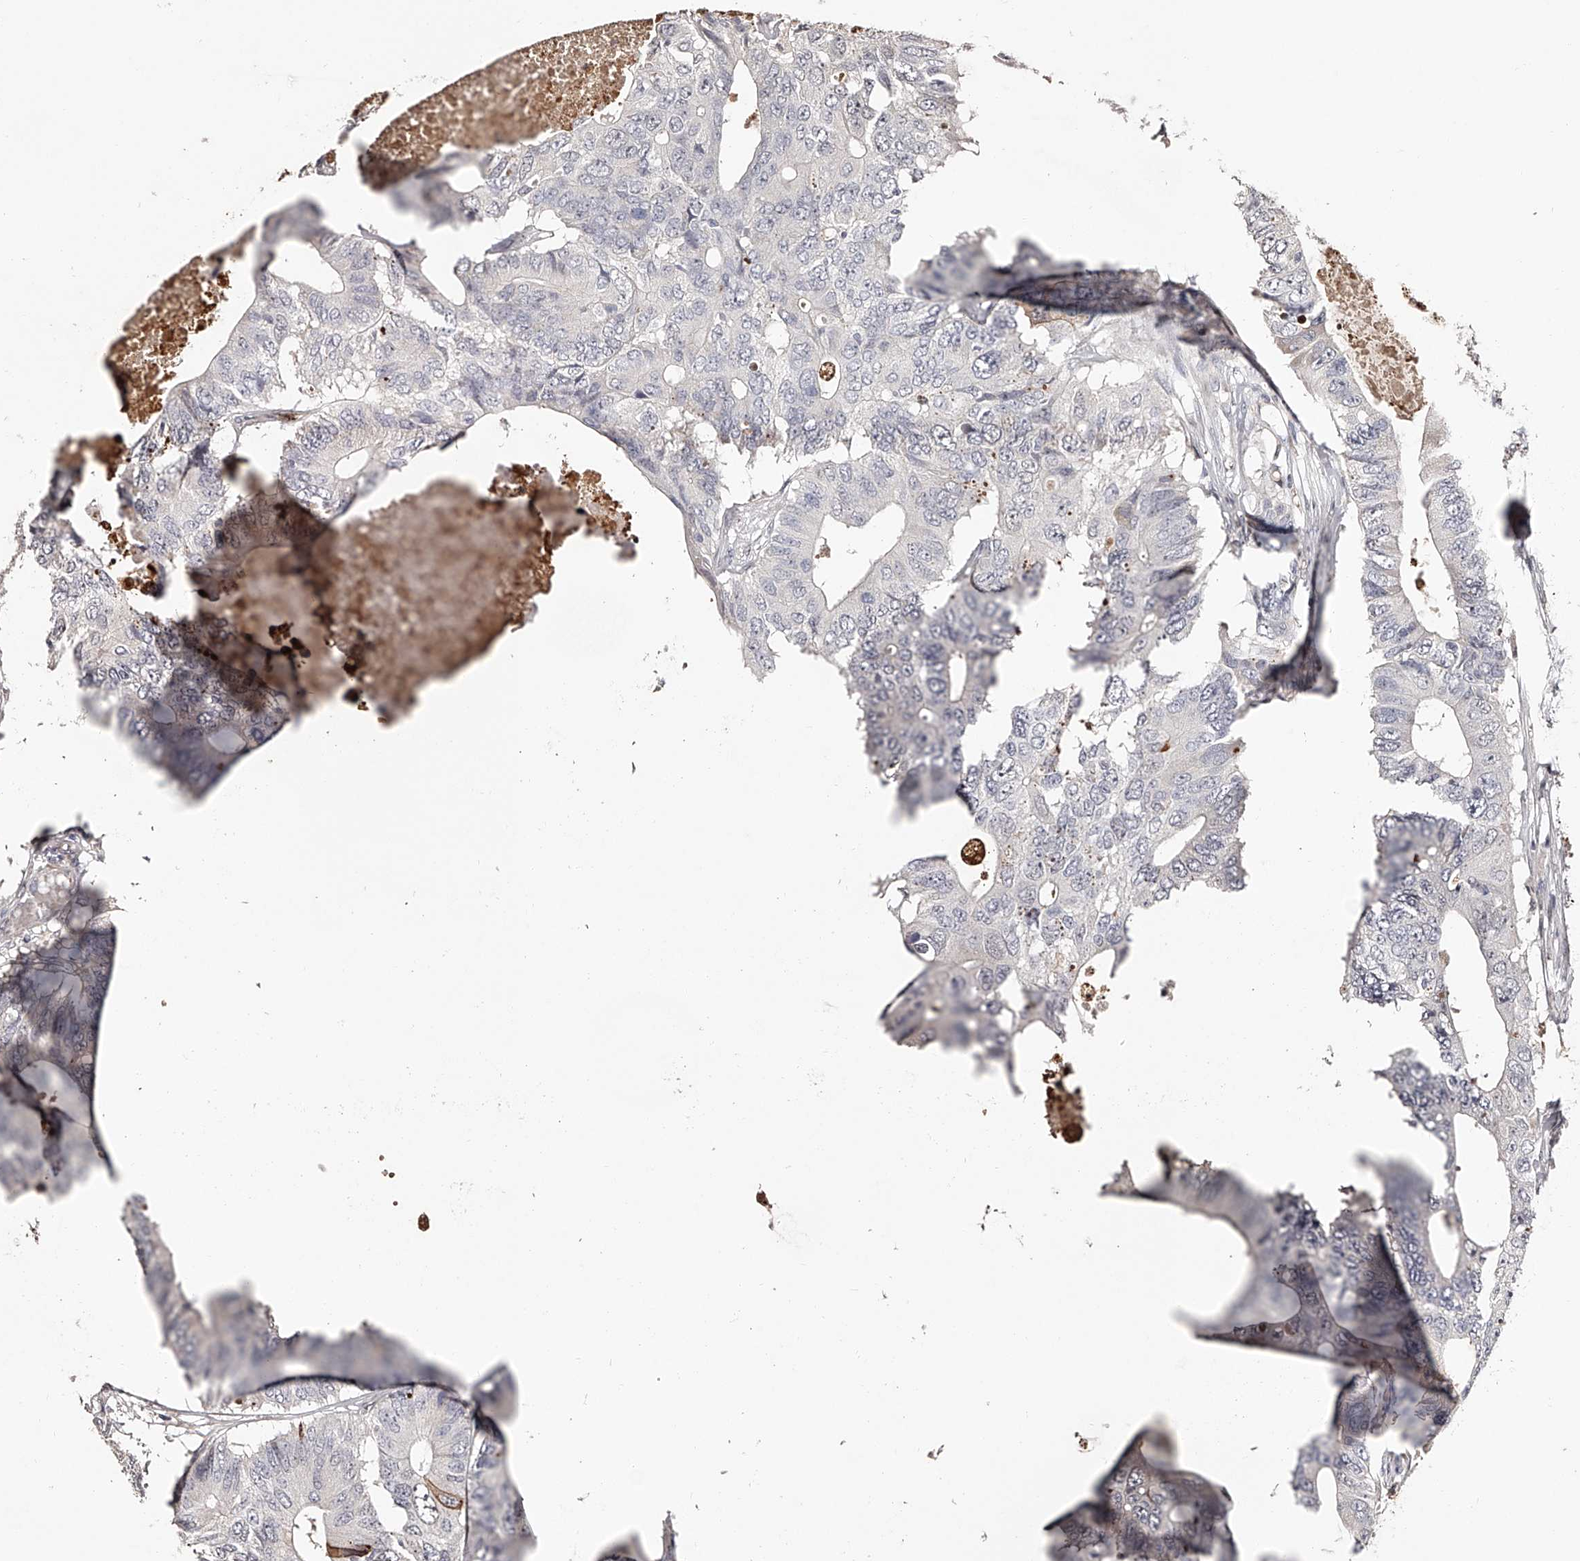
{"staining": {"intensity": "negative", "quantity": "none", "location": "none"}, "tissue": "colorectal cancer", "cell_type": "Tumor cells", "image_type": "cancer", "snomed": [{"axis": "morphology", "description": "Adenocarcinoma, NOS"}, {"axis": "topography", "description": "Colon"}], "caption": "High magnification brightfield microscopy of colorectal adenocarcinoma stained with DAB (brown) and counterstained with hematoxylin (blue): tumor cells show no significant staining.", "gene": "URGCP", "patient": {"sex": "male", "age": 71}}